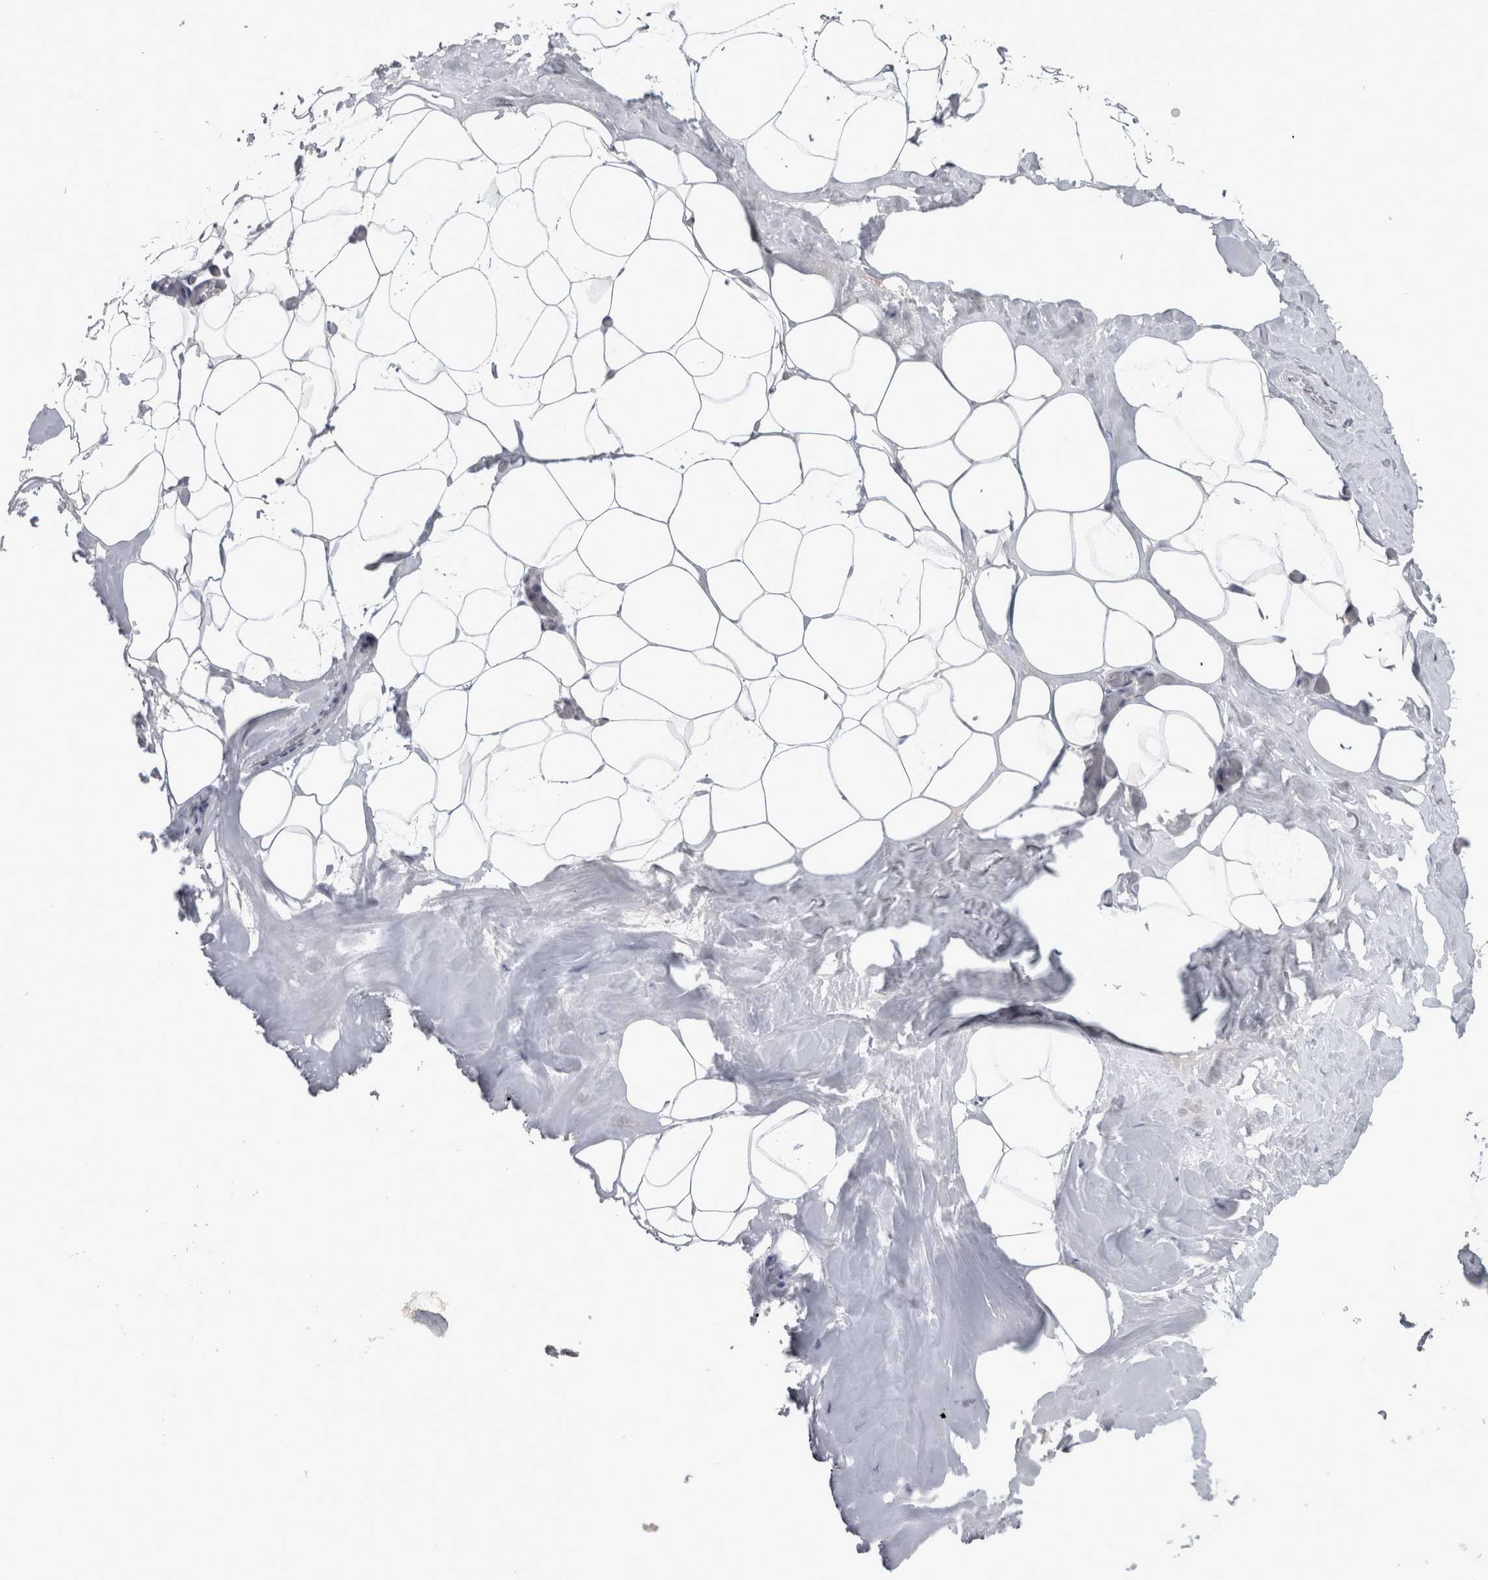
{"staining": {"intensity": "negative", "quantity": "none", "location": "none"}, "tissue": "adipose tissue", "cell_type": "Adipocytes", "image_type": "normal", "snomed": [{"axis": "morphology", "description": "Normal tissue, NOS"}, {"axis": "morphology", "description": "Fibrosis, NOS"}, {"axis": "topography", "description": "Breast"}, {"axis": "topography", "description": "Adipose tissue"}], "caption": "Immunohistochemistry (IHC) of unremarkable human adipose tissue shows no staining in adipocytes. (DAB (3,3'-diaminobenzidine) immunohistochemistry (IHC) visualized using brightfield microscopy, high magnification).", "gene": "ATXN2", "patient": {"sex": "female", "age": 39}}